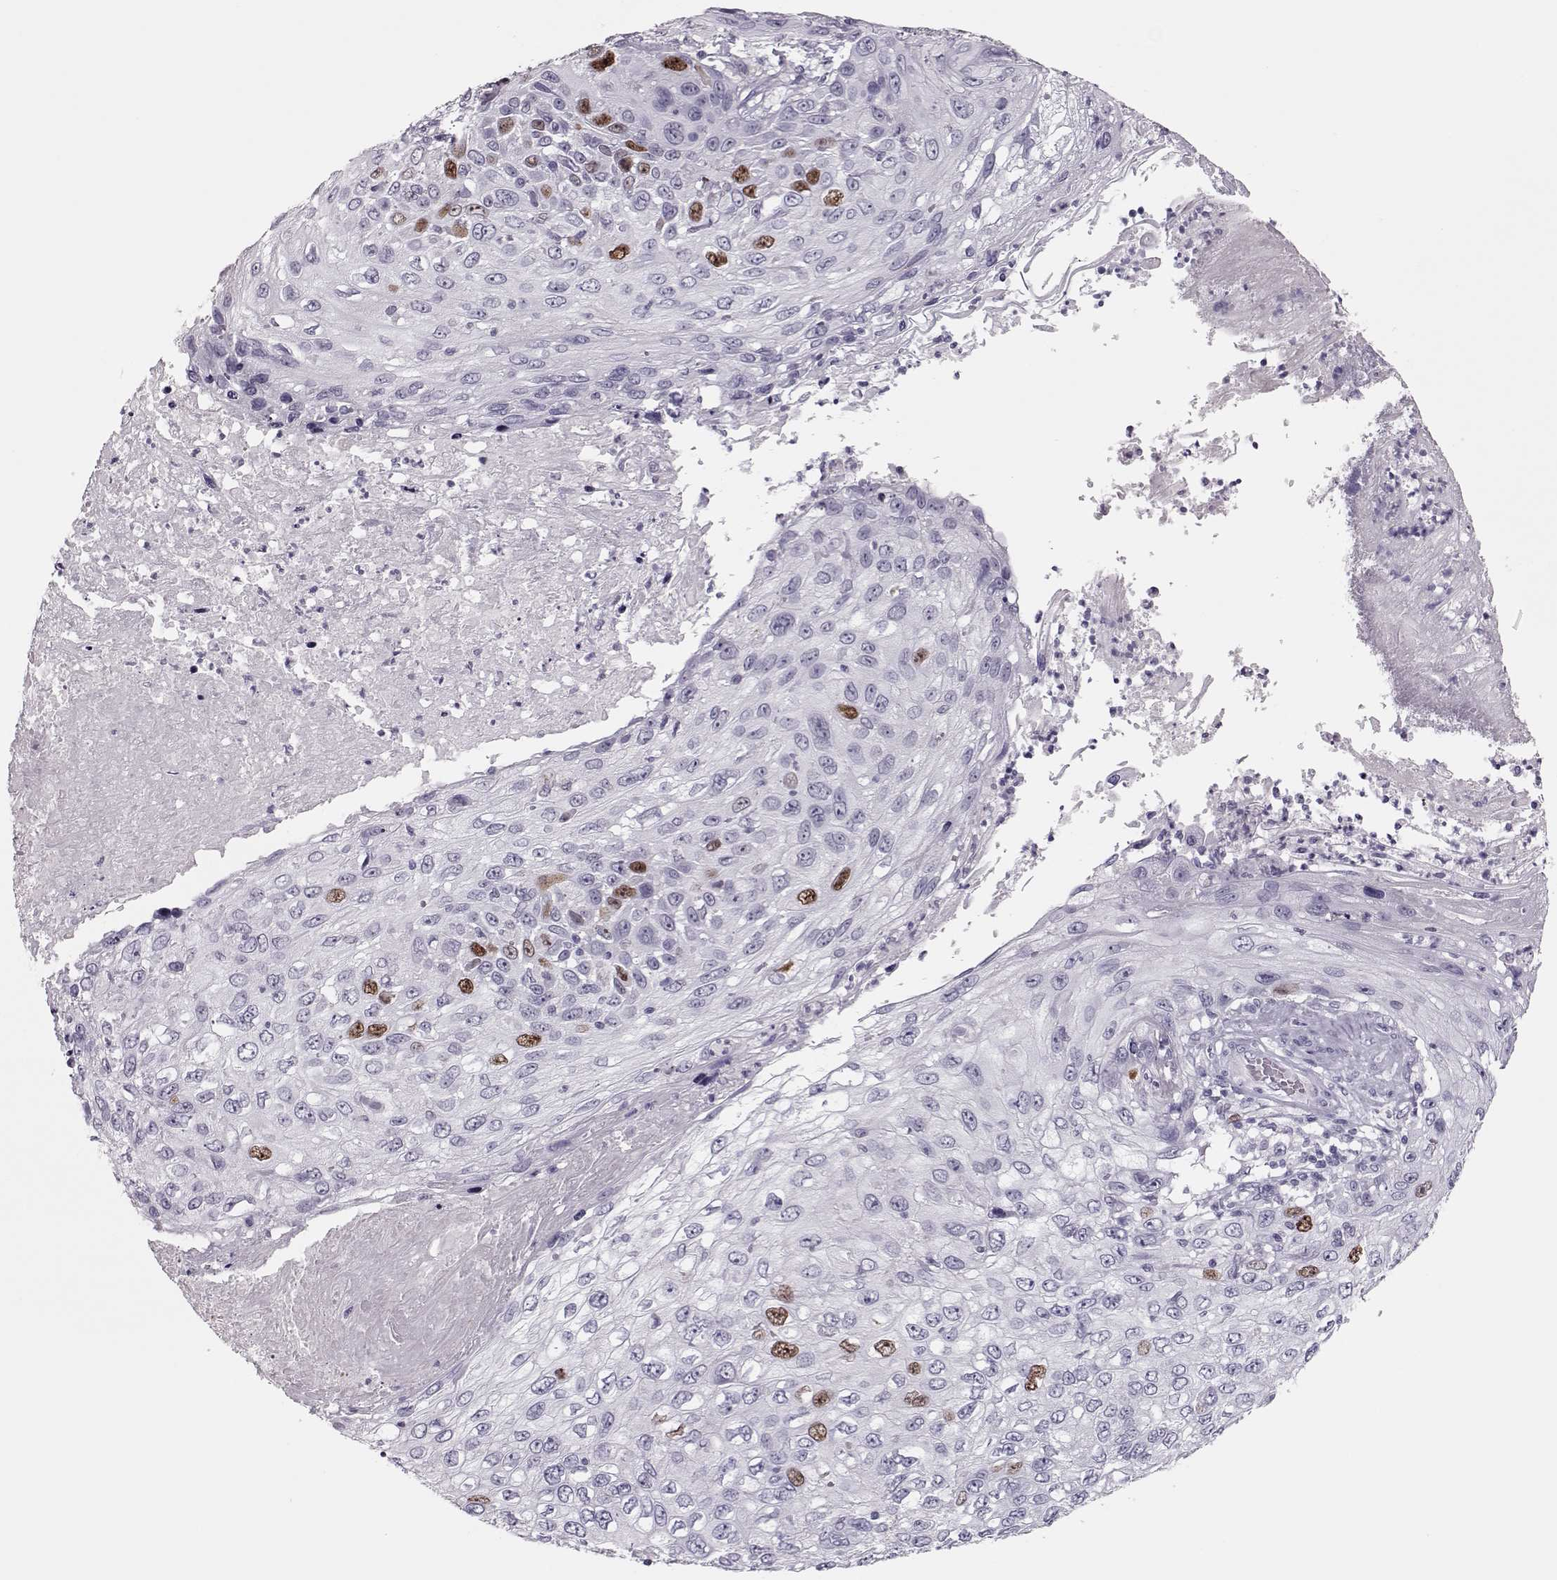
{"staining": {"intensity": "strong", "quantity": "<25%", "location": "nuclear"}, "tissue": "skin cancer", "cell_type": "Tumor cells", "image_type": "cancer", "snomed": [{"axis": "morphology", "description": "Squamous cell carcinoma, NOS"}, {"axis": "topography", "description": "Skin"}], "caption": "Strong nuclear staining is identified in approximately <25% of tumor cells in skin cancer (squamous cell carcinoma).", "gene": "SGO1", "patient": {"sex": "male", "age": 92}}